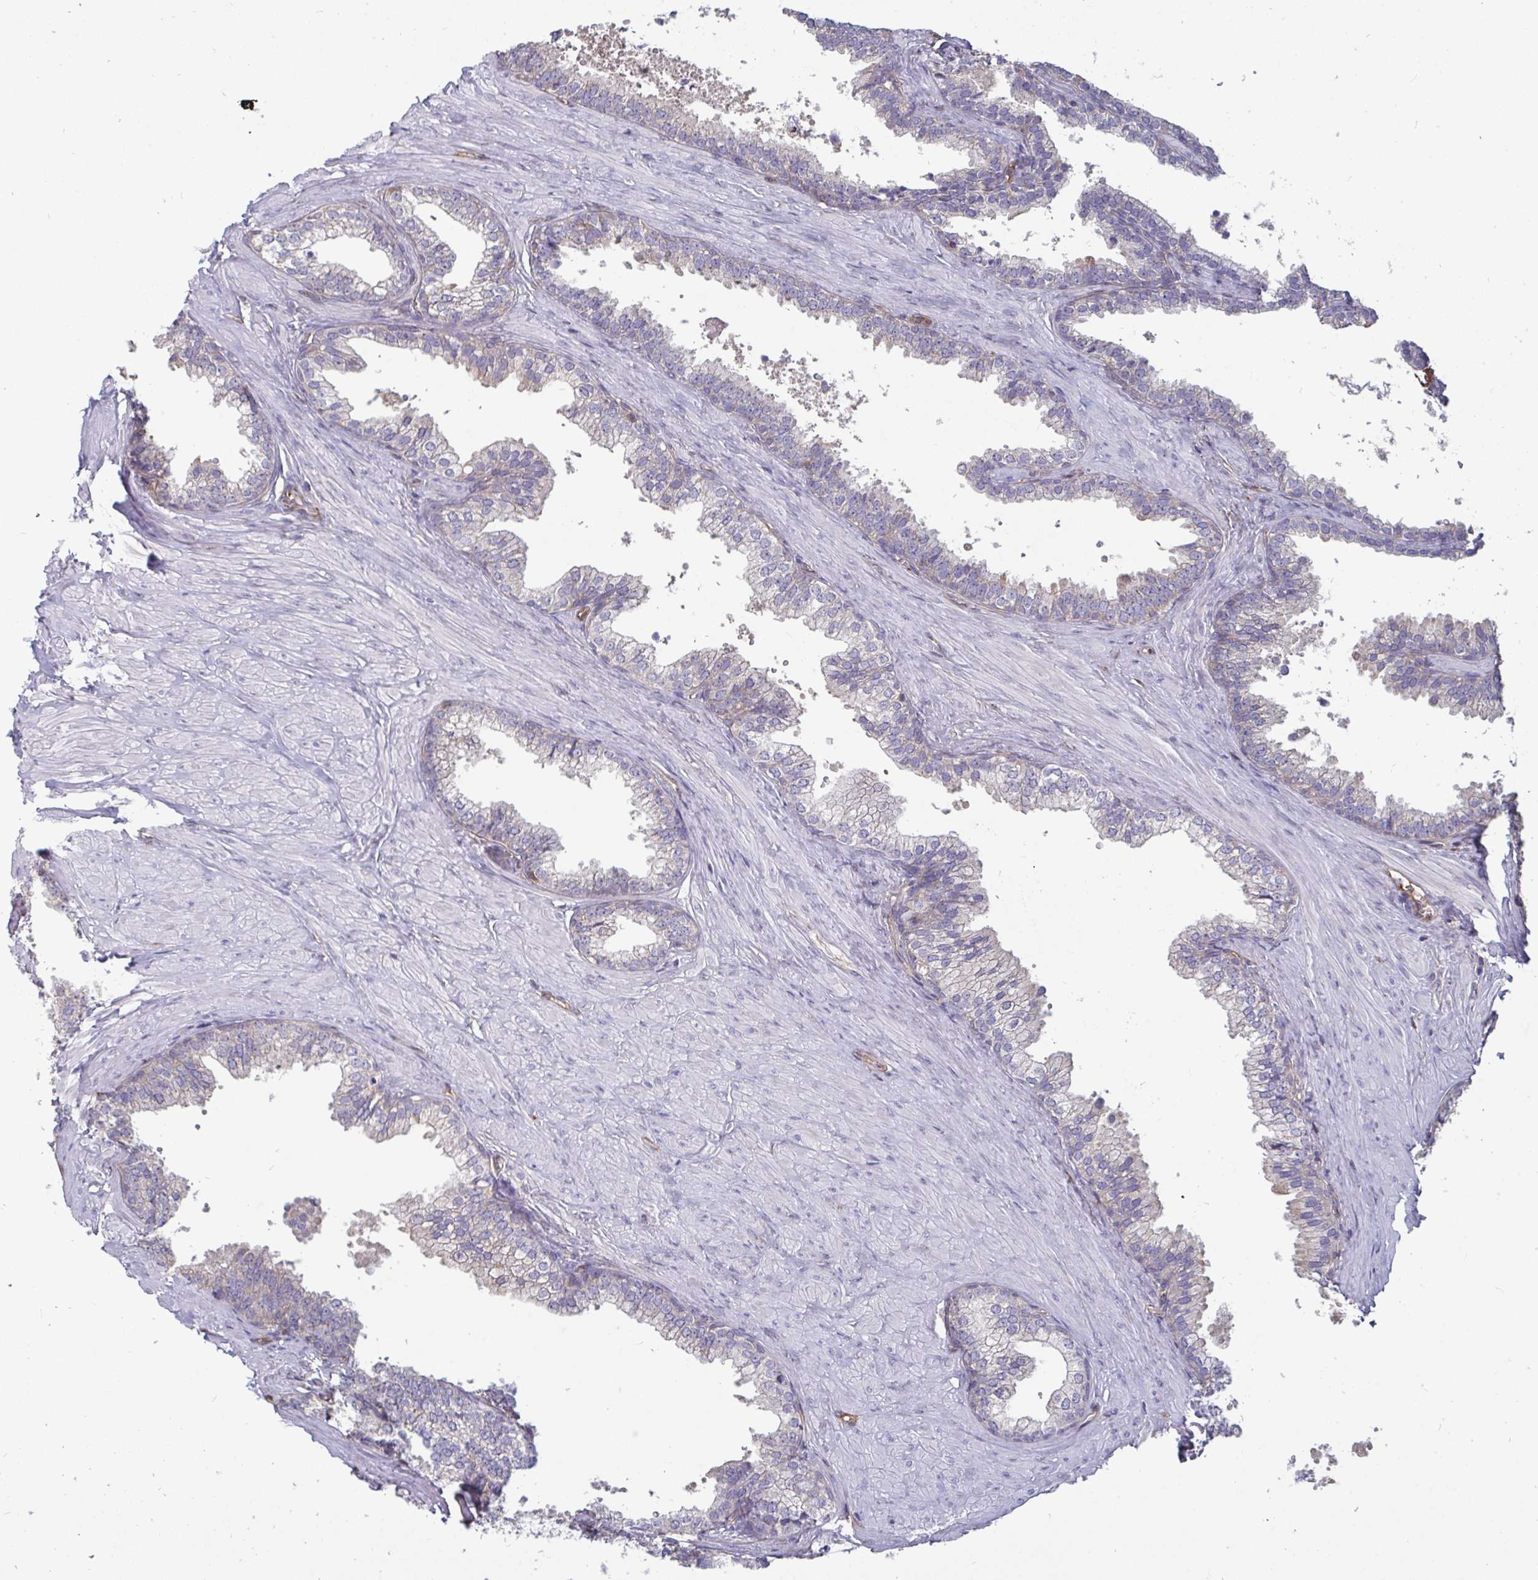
{"staining": {"intensity": "negative", "quantity": "none", "location": "none"}, "tissue": "prostate", "cell_type": "Glandular cells", "image_type": "normal", "snomed": [{"axis": "morphology", "description": "Normal tissue, NOS"}, {"axis": "topography", "description": "Prostate"}, {"axis": "topography", "description": "Peripheral nerve tissue"}], "caption": "The image shows no staining of glandular cells in benign prostate.", "gene": "ISCU", "patient": {"sex": "male", "age": 55}}